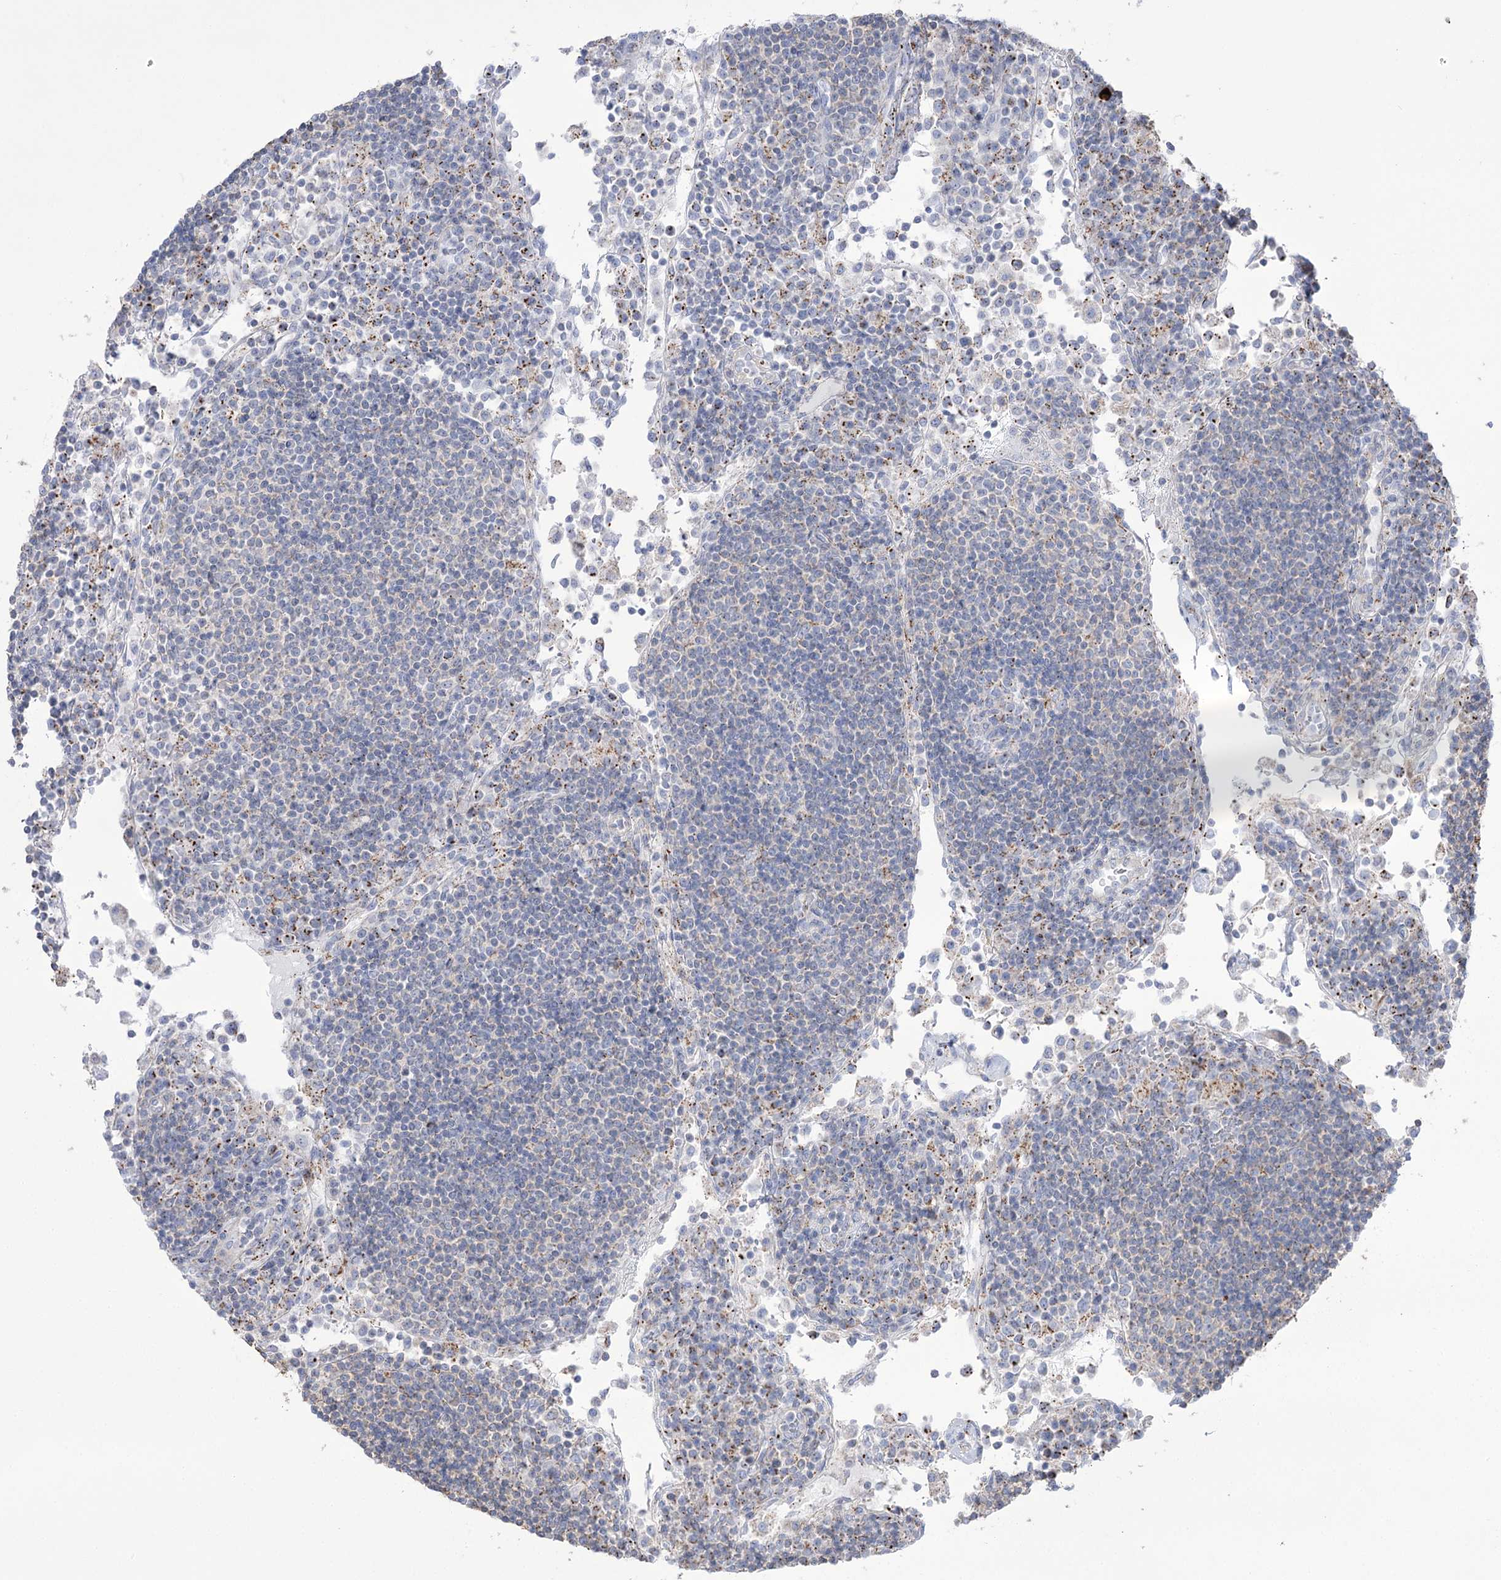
{"staining": {"intensity": "negative", "quantity": "none", "location": "none"}, "tissue": "lymph node", "cell_type": "Germinal center cells", "image_type": "normal", "snomed": [{"axis": "morphology", "description": "Normal tissue, NOS"}, {"axis": "topography", "description": "Lymph node"}], "caption": "This is an IHC image of benign human lymph node. There is no expression in germinal center cells.", "gene": "FAM216A", "patient": {"sex": "female", "age": 53}}